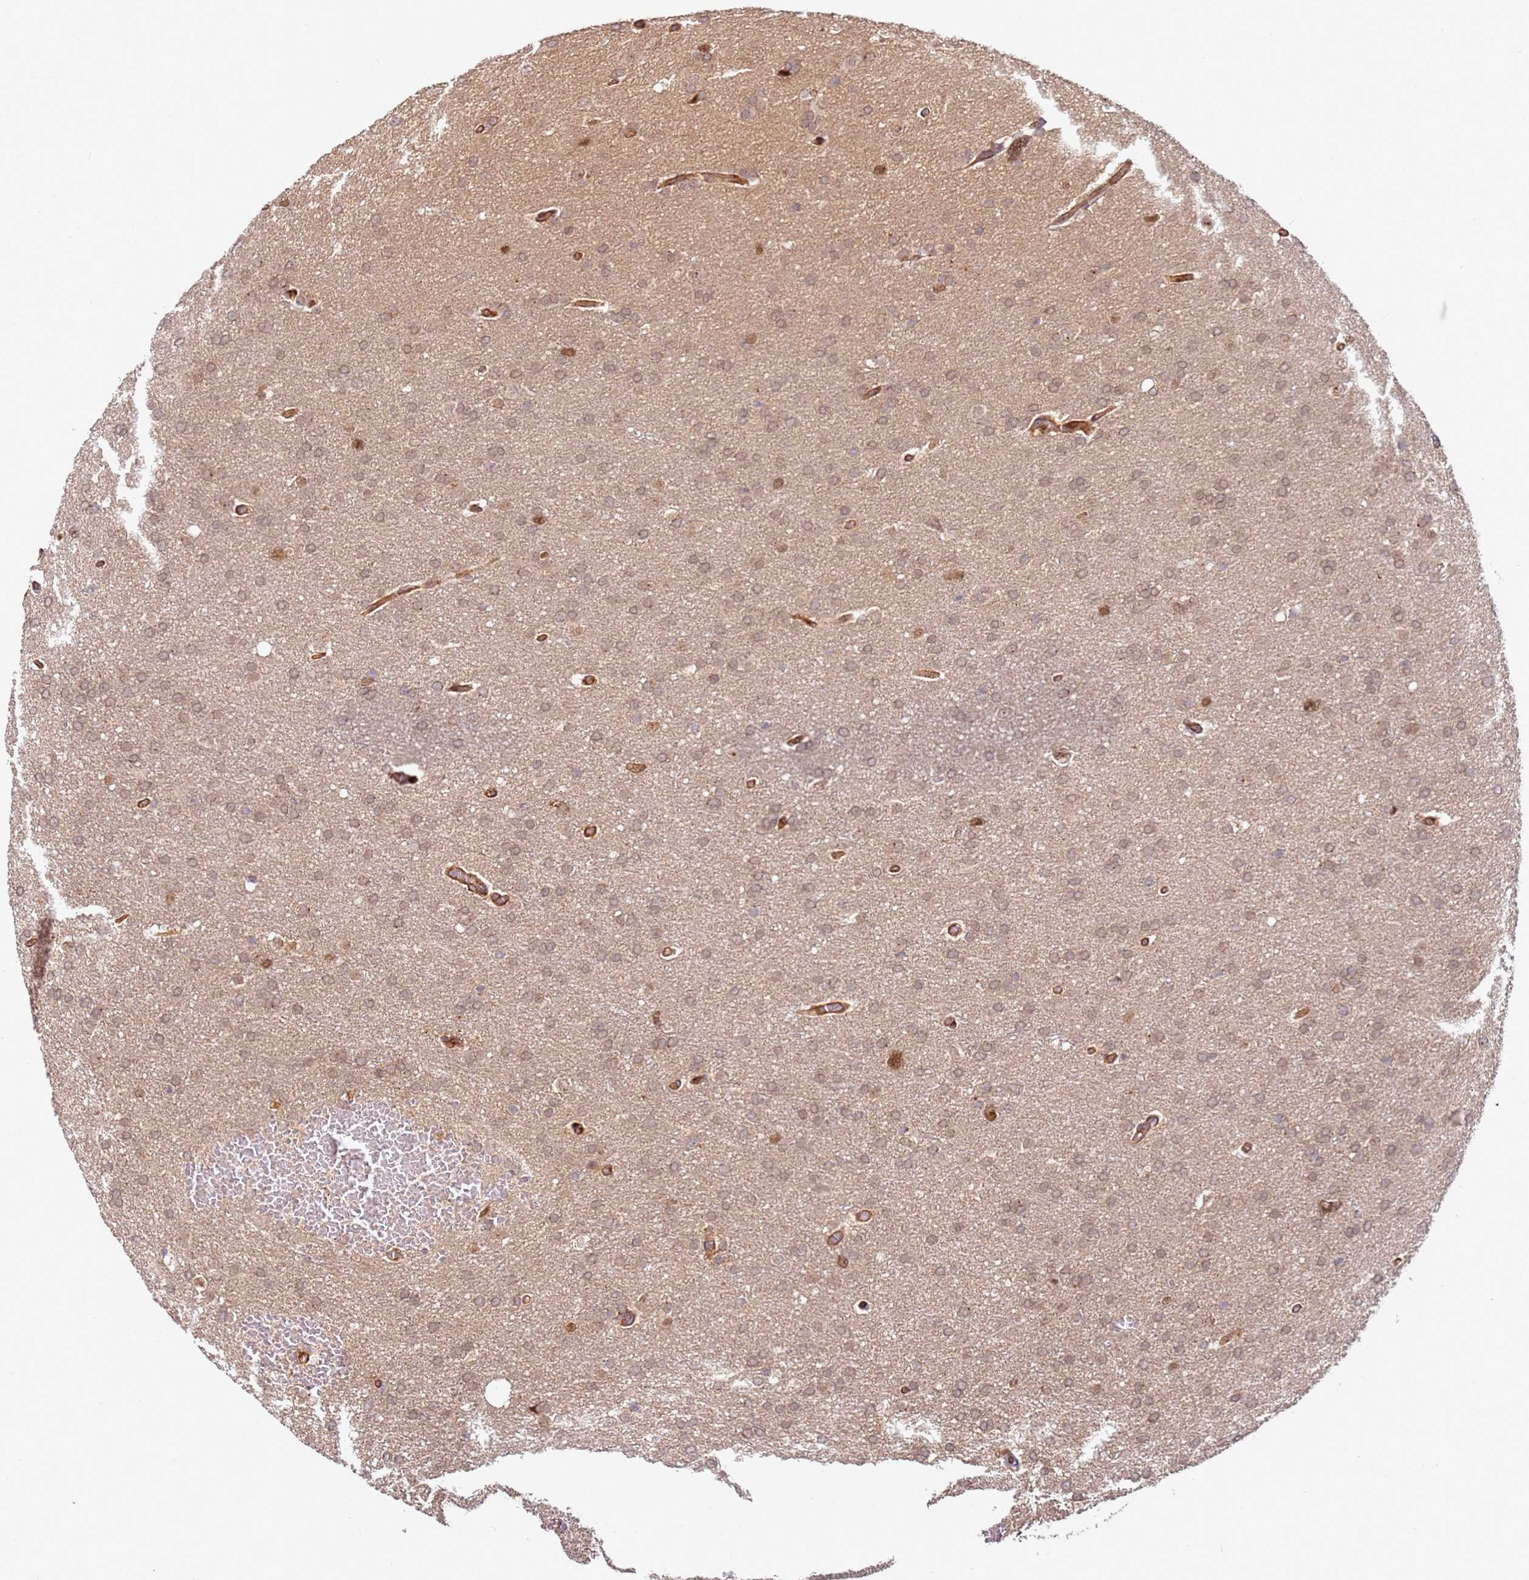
{"staining": {"intensity": "moderate", "quantity": "25%-75%", "location": "nuclear"}, "tissue": "glioma", "cell_type": "Tumor cells", "image_type": "cancer", "snomed": [{"axis": "morphology", "description": "Glioma, malignant, High grade"}, {"axis": "topography", "description": "Cerebral cortex"}], "caption": "High-power microscopy captured an immunohistochemistry (IHC) histopathology image of glioma, revealing moderate nuclear positivity in about 25%-75% of tumor cells.", "gene": "TMEM233", "patient": {"sex": "female", "age": 36}}